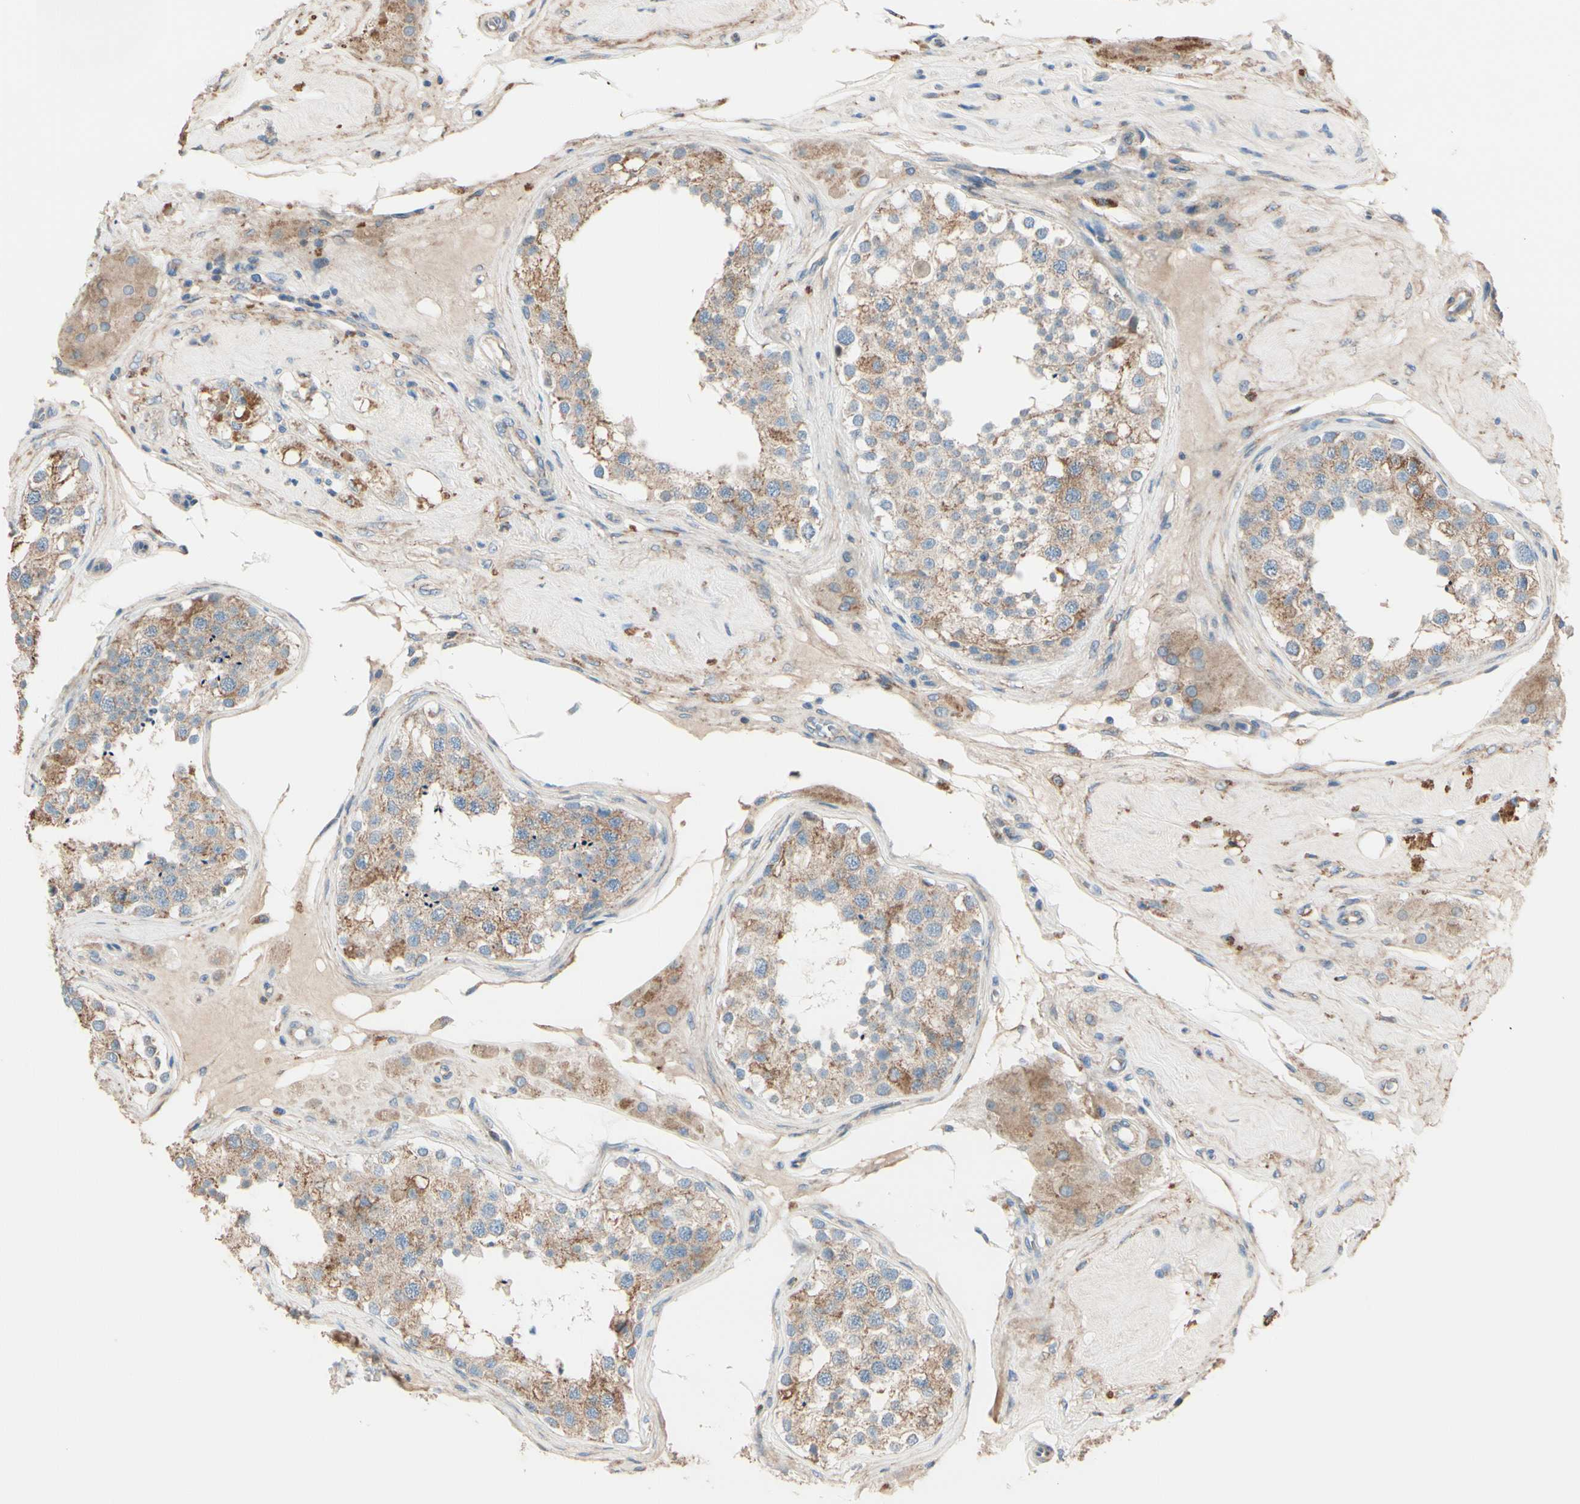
{"staining": {"intensity": "weak", "quantity": ">75%", "location": "cytoplasmic/membranous"}, "tissue": "testis", "cell_type": "Cells in seminiferous ducts", "image_type": "normal", "snomed": [{"axis": "morphology", "description": "Normal tissue, NOS"}, {"axis": "topography", "description": "Testis"}], "caption": "Immunohistochemistry image of normal human testis stained for a protein (brown), which shows low levels of weak cytoplasmic/membranous staining in about >75% of cells in seminiferous ducts.", "gene": "EPHA3", "patient": {"sex": "male", "age": 68}}